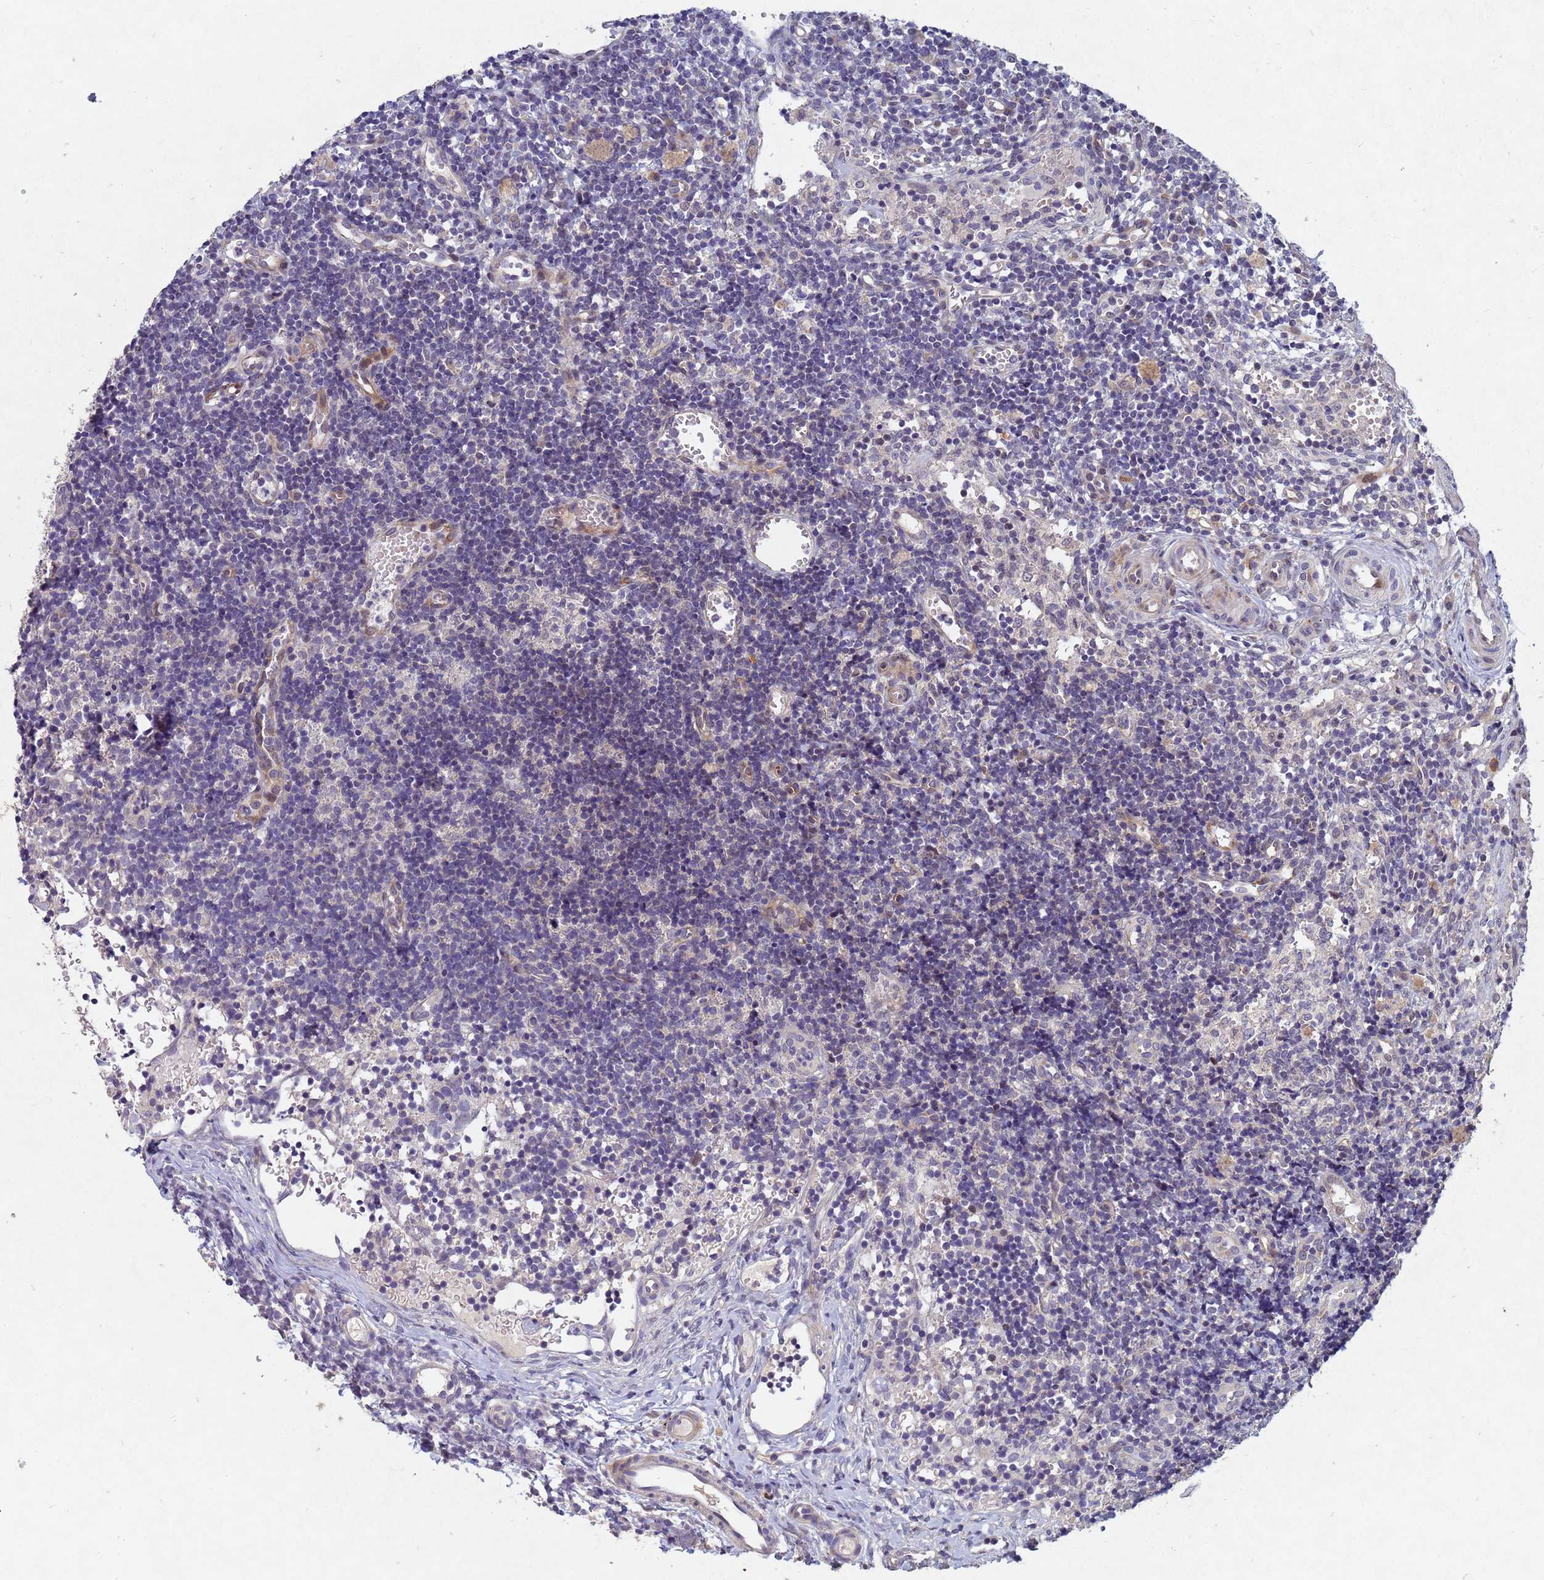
{"staining": {"intensity": "negative", "quantity": "none", "location": "none"}, "tissue": "lymph node", "cell_type": "Germinal center cells", "image_type": "normal", "snomed": [{"axis": "morphology", "description": "Normal tissue, NOS"}, {"axis": "topography", "description": "Lymph node"}], "caption": "Normal lymph node was stained to show a protein in brown. There is no significant positivity in germinal center cells. (DAB (3,3'-diaminobenzidine) IHC, high magnification).", "gene": "TNPO2", "patient": {"sex": "female", "age": 37}}